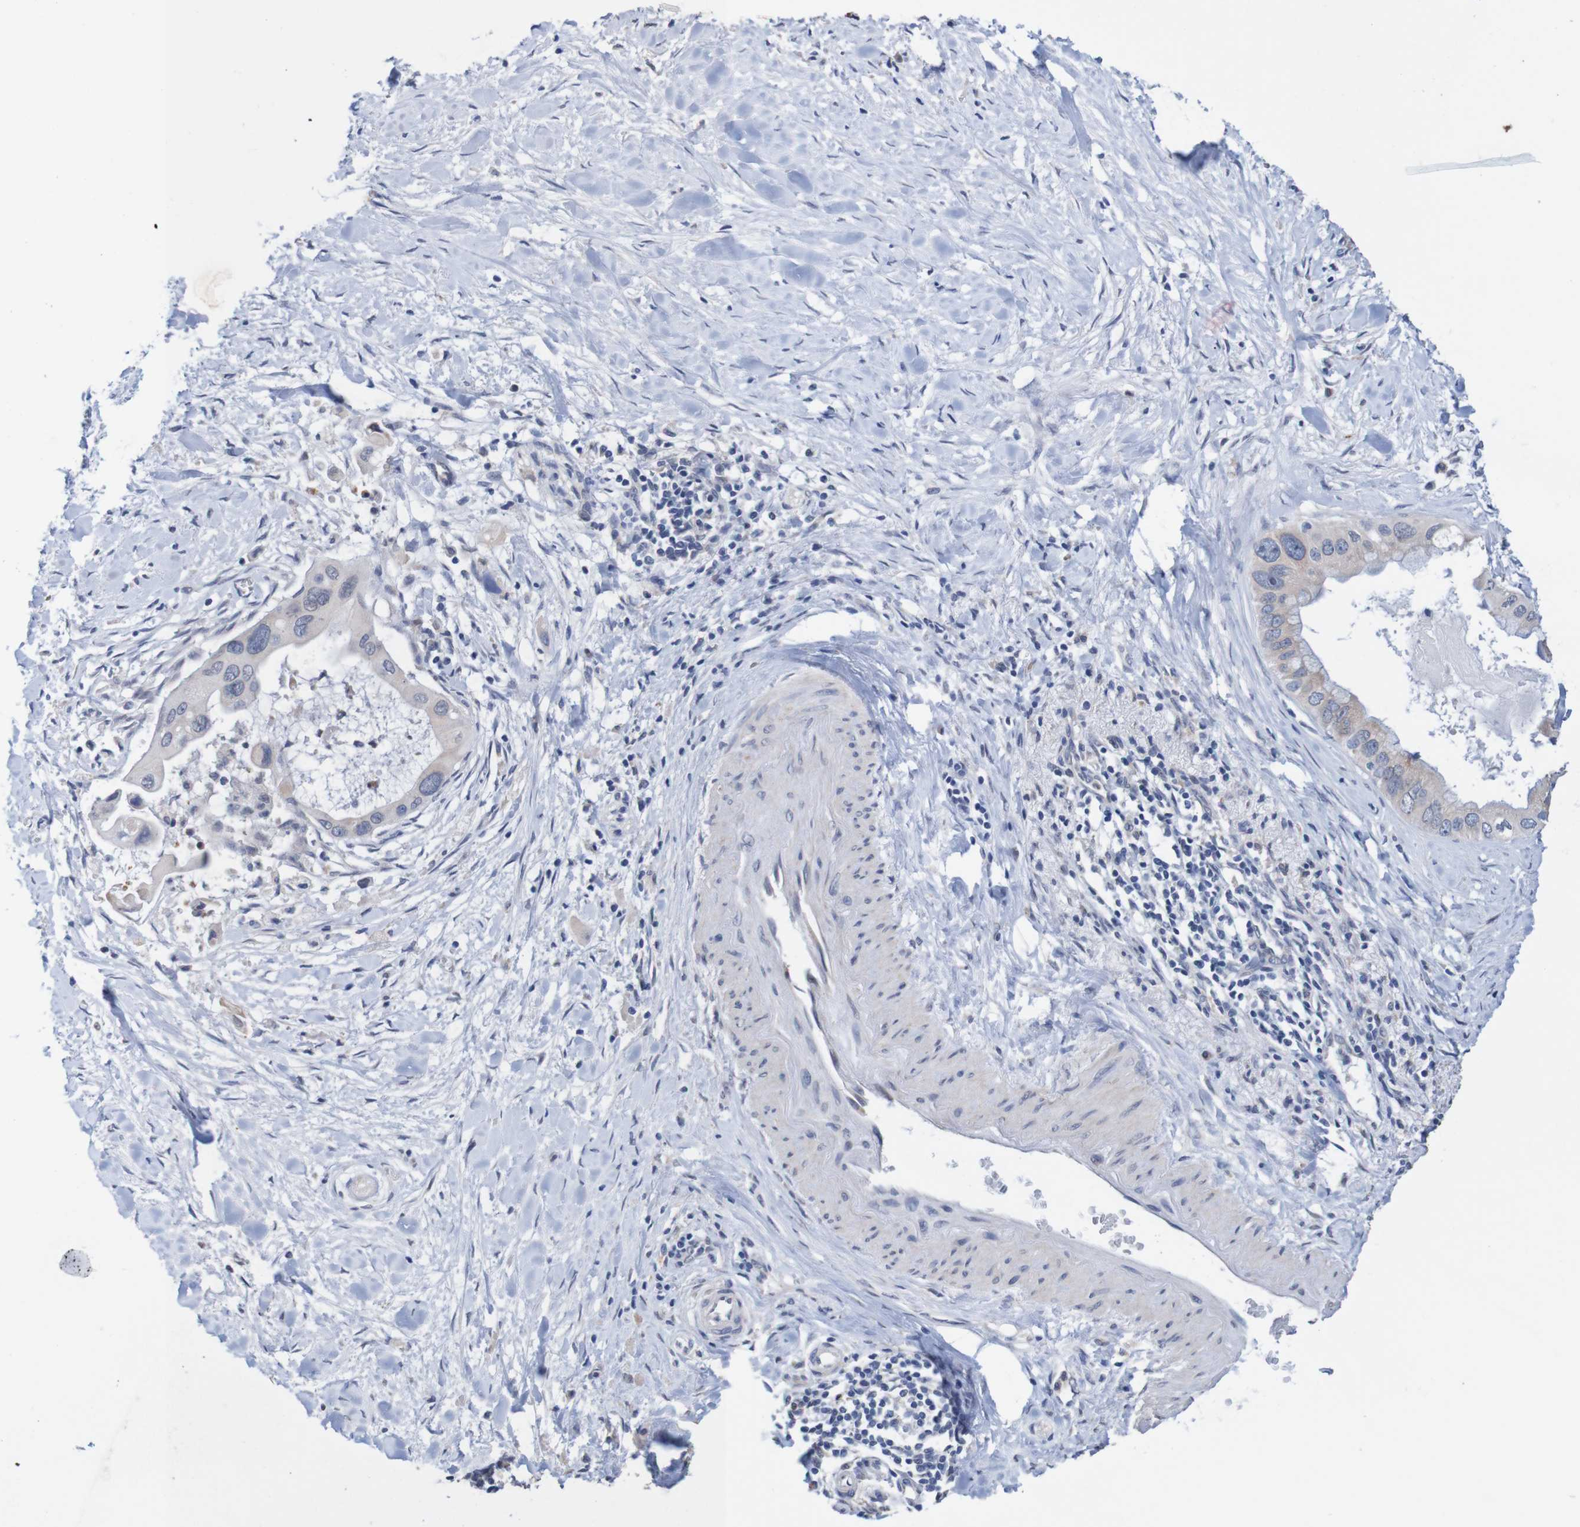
{"staining": {"intensity": "weak", "quantity": "<25%", "location": "cytoplasmic/membranous"}, "tissue": "pancreatic cancer", "cell_type": "Tumor cells", "image_type": "cancer", "snomed": [{"axis": "morphology", "description": "Adenocarcinoma, NOS"}, {"axis": "topography", "description": "Pancreas"}], "caption": "IHC of human pancreatic cancer (adenocarcinoma) exhibits no positivity in tumor cells. Brightfield microscopy of immunohistochemistry (IHC) stained with DAB (brown) and hematoxylin (blue), captured at high magnification.", "gene": "FIBP", "patient": {"sex": "male", "age": 55}}